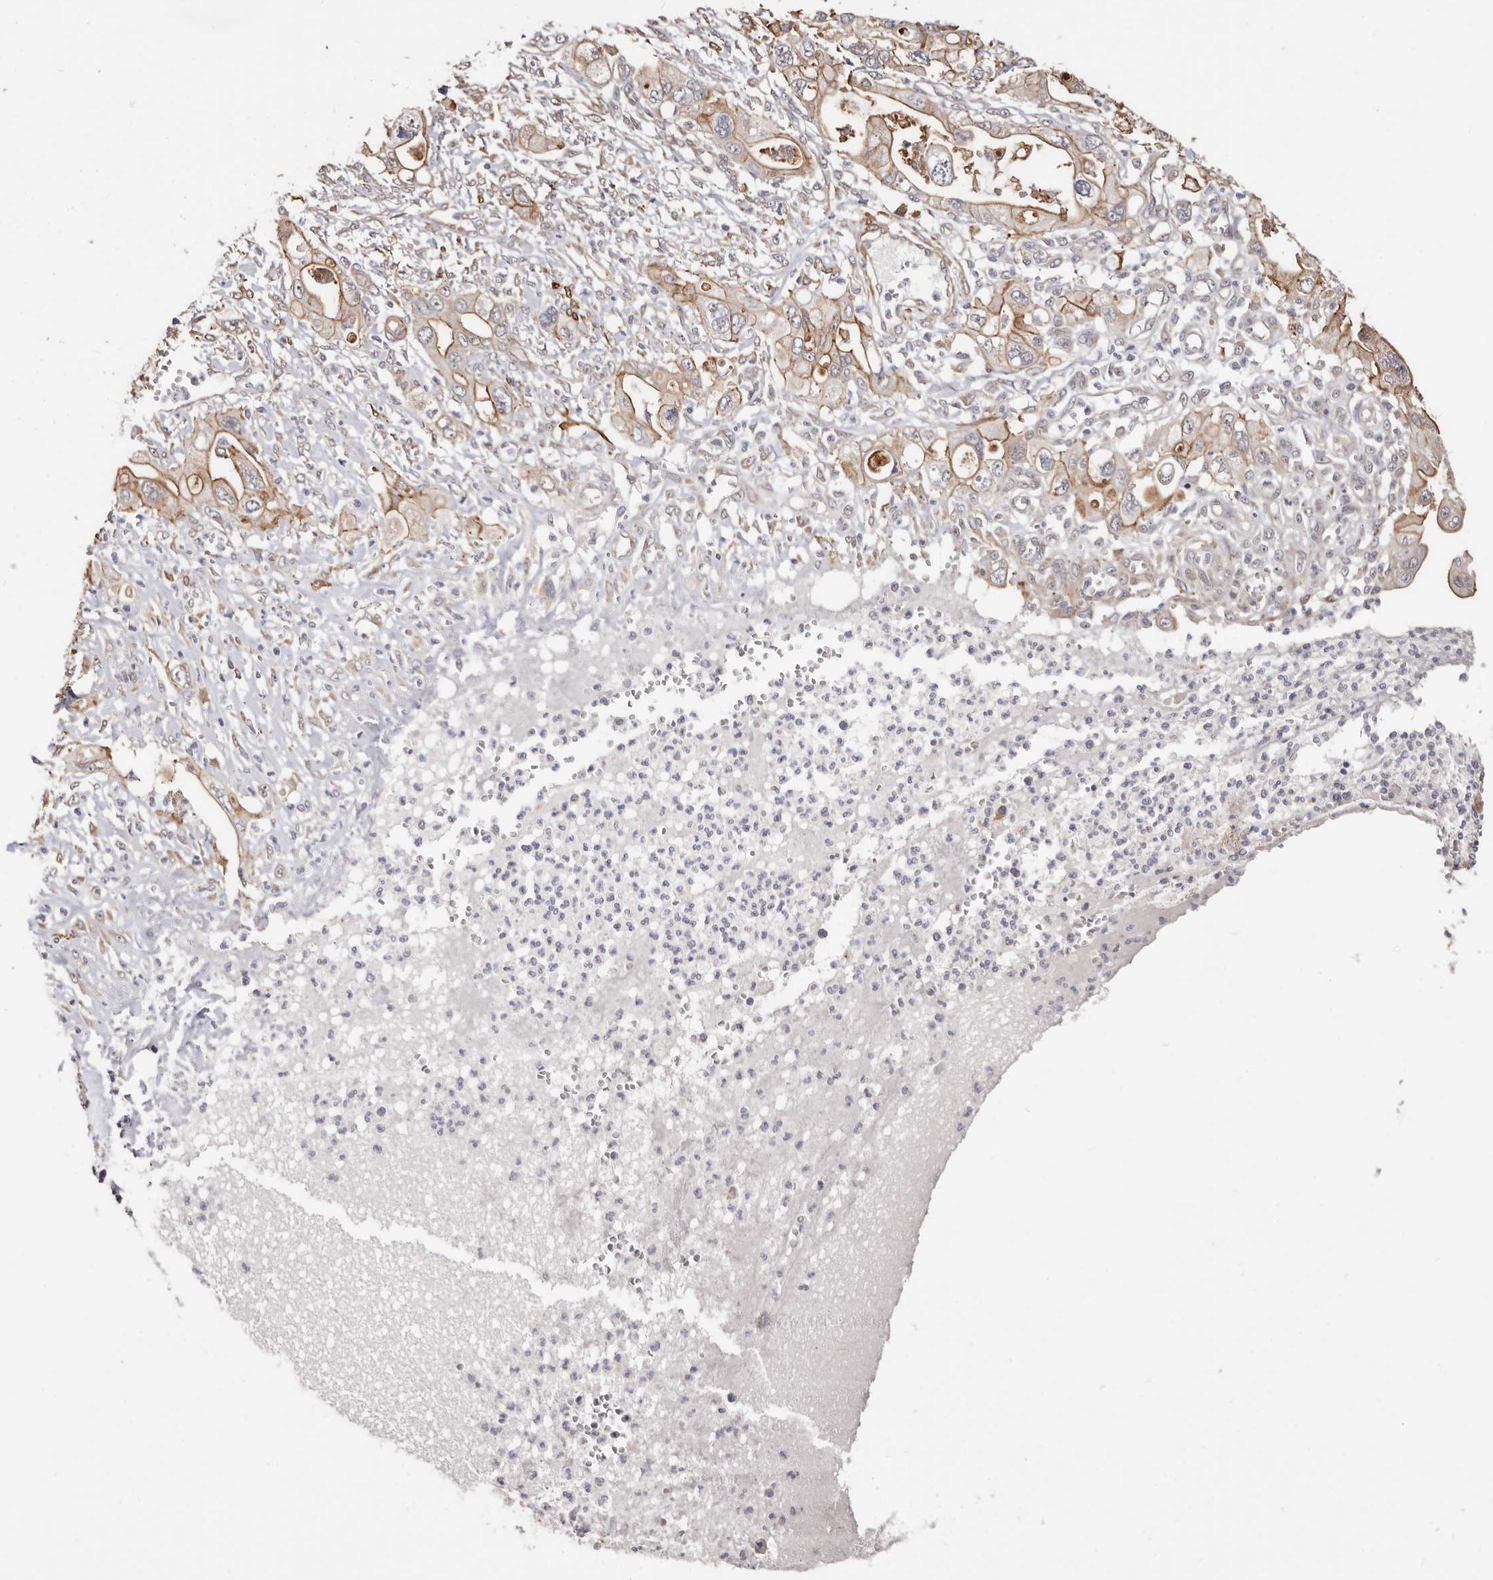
{"staining": {"intensity": "moderate", "quantity": ">75%", "location": "cytoplasmic/membranous"}, "tissue": "pancreatic cancer", "cell_type": "Tumor cells", "image_type": "cancer", "snomed": [{"axis": "morphology", "description": "Adenocarcinoma, NOS"}, {"axis": "topography", "description": "Pancreas"}], "caption": "Human pancreatic cancer (adenocarcinoma) stained for a protein (brown) shows moderate cytoplasmic/membranous positive staining in approximately >75% of tumor cells.", "gene": "TRIP13", "patient": {"sex": "male", "age": 68}}